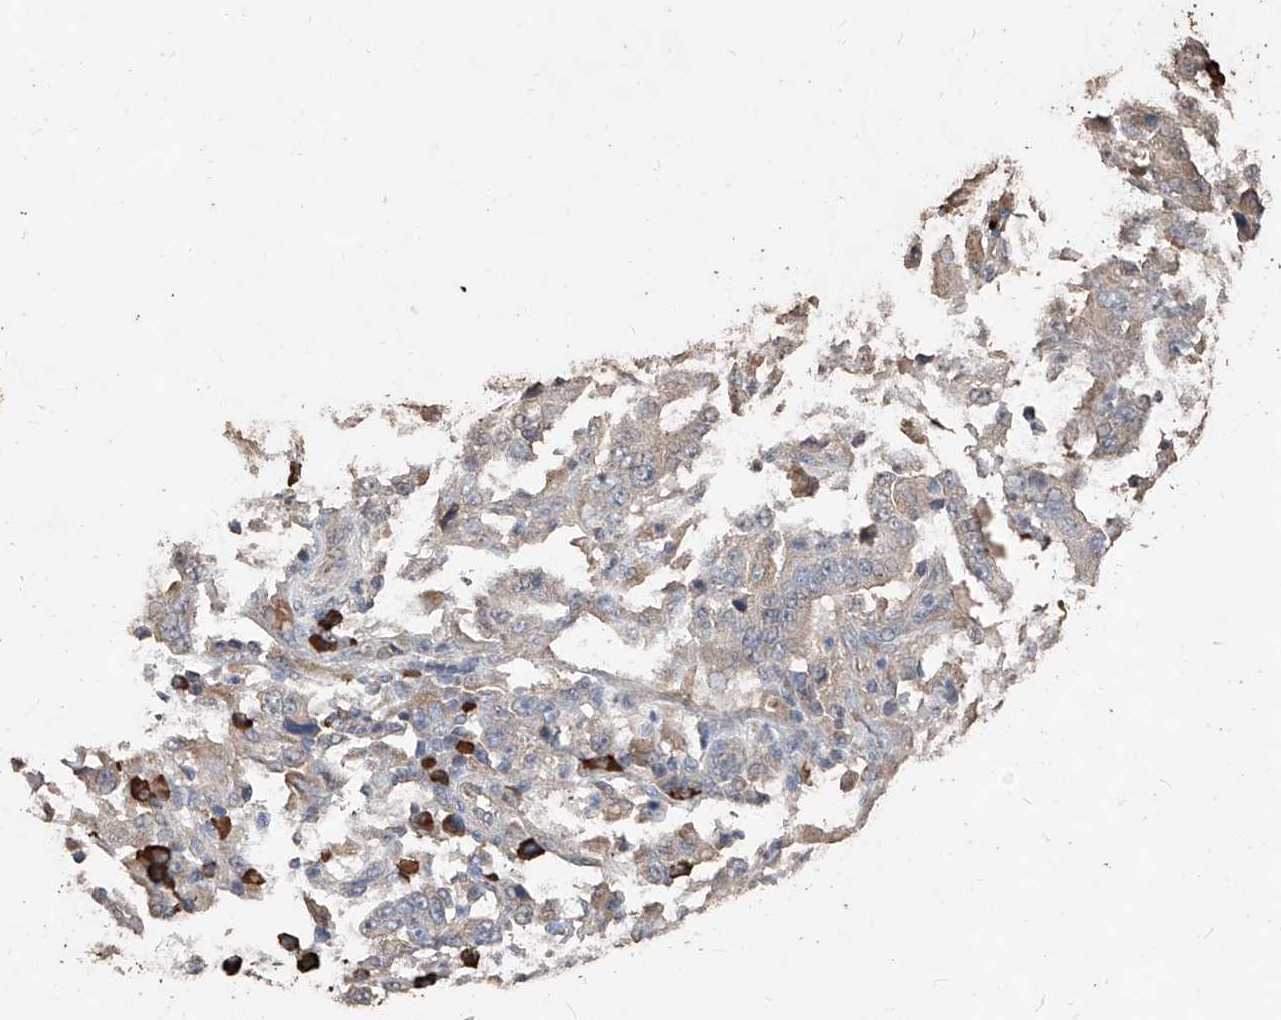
{"staining": {"intensity": "negative", "quantity": "none", "location": "none"}, "tissue": "stomach cancer", "cell_type": "Tumor cells", "image_type": "cancer", "snomed": [{"axis": "morphology", "description": "Normal tissue, NOS"}, {"axis": "morphology", "description": "Adenocarcinoma, NOS"}, {"axis": "topography", "description": "Stomach, upper"}, {"axis": "topography", "description": "Stomach"}], "caption": "This is an immunohistochemistry image of stomach adenocarcinoma. There is no expression in tumor cells.", "gene": "EML1", "patient": {"sex": "male", "age": 59}}